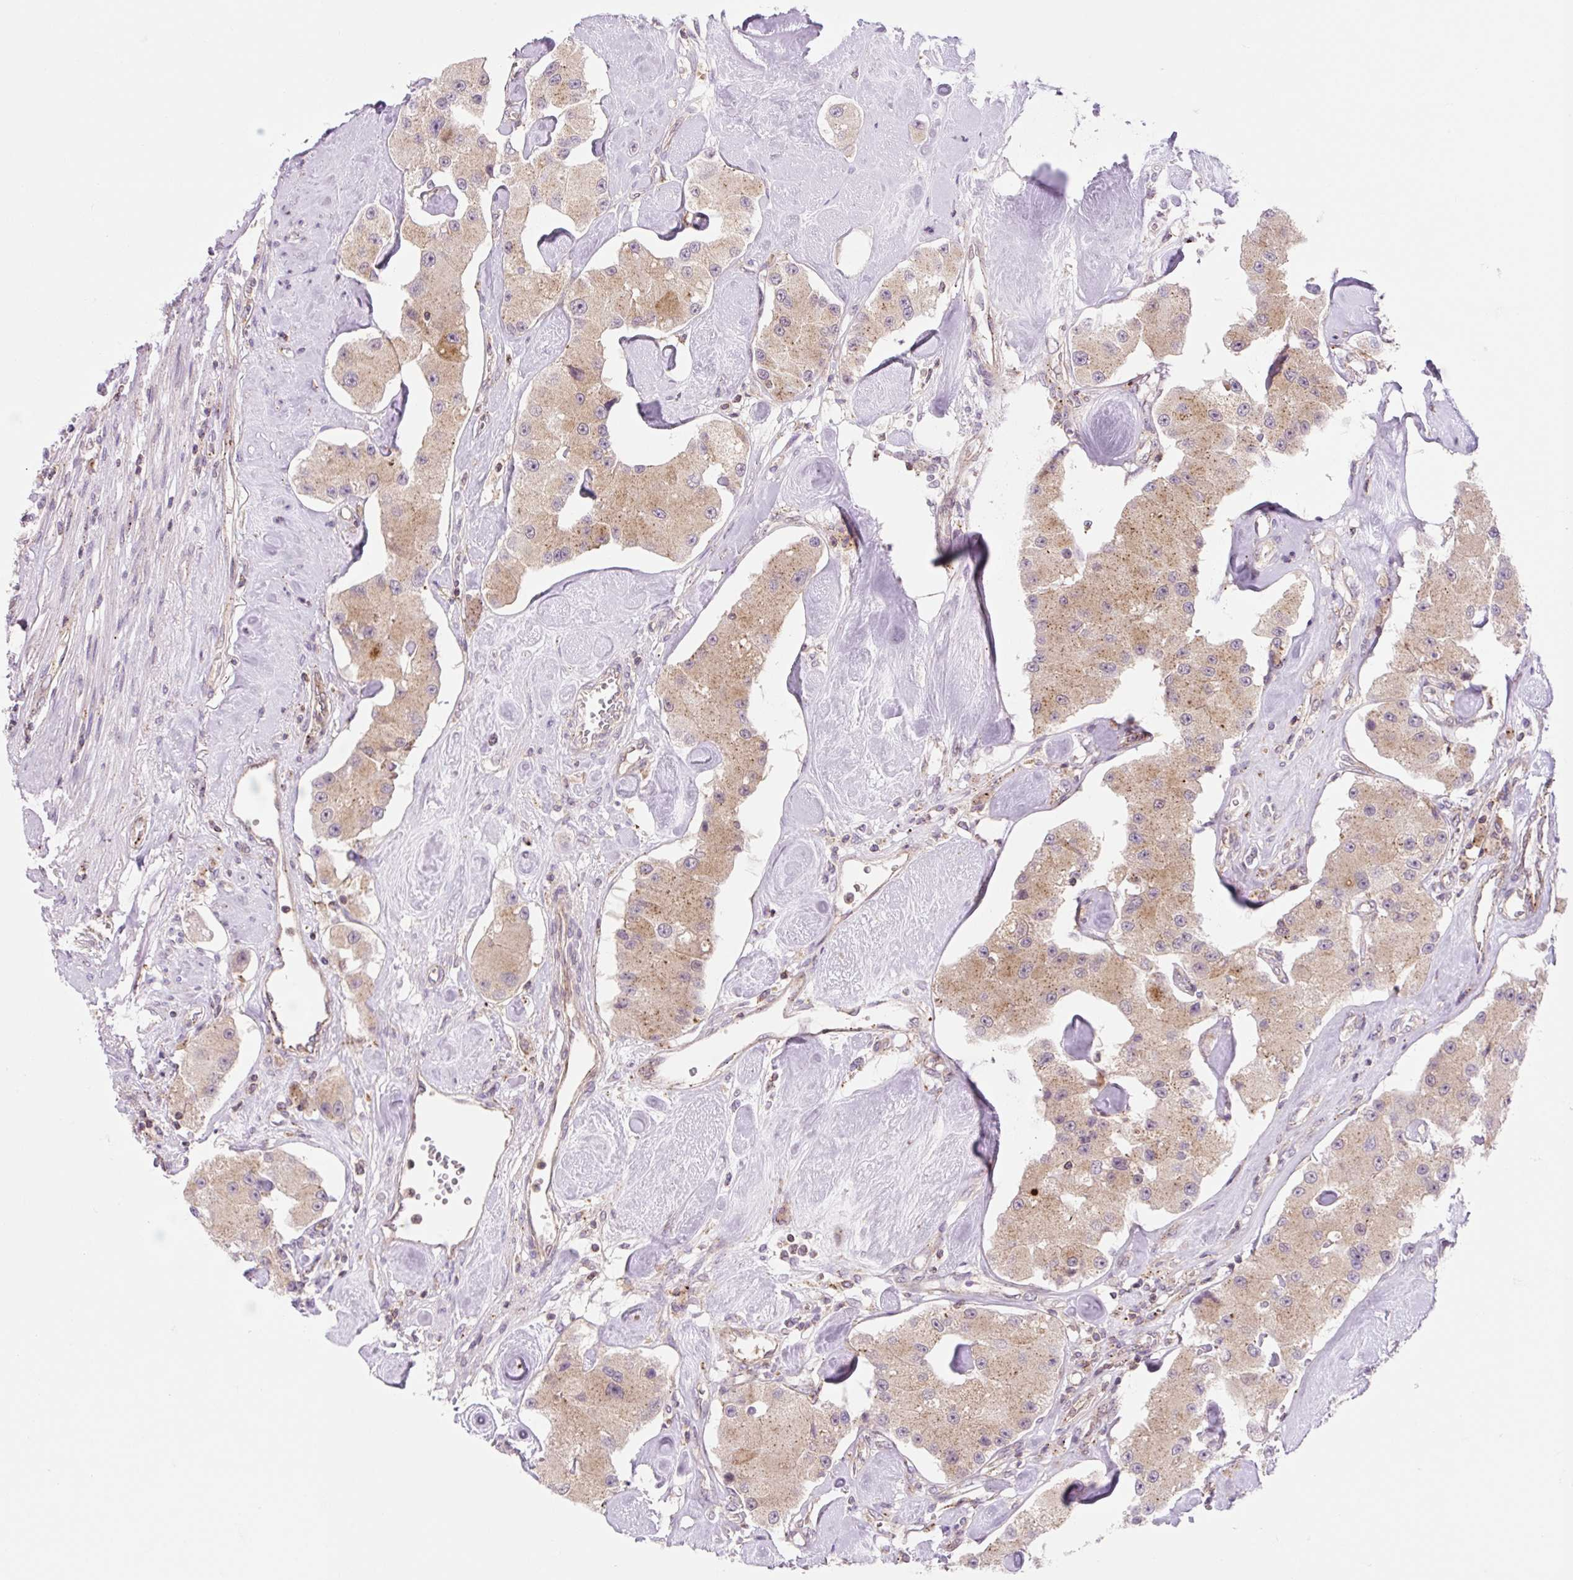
{"staining": {"intensity": "moderate", "quantity": ">75%", "location": "cytoplasmic/membranous"}, "tissue": "carcinoid", "cell_type": "Tumor cells", "image_type": "cancer", "snomed": [{"axis": "morphology", "description": "Carcinoid, malignant, NOS"}, {"axis": "topography", "description": "Pancreas"}], "caption": "A high-resolution histopathology image shows immunohistochemistry staining of carcinoid (malignant), which exhibits moderate cytoplasmic/membranous expression in about >75% of tumor cells.", "gene": "VPS4A", "patient": {"sex": "male", "age": 41}}